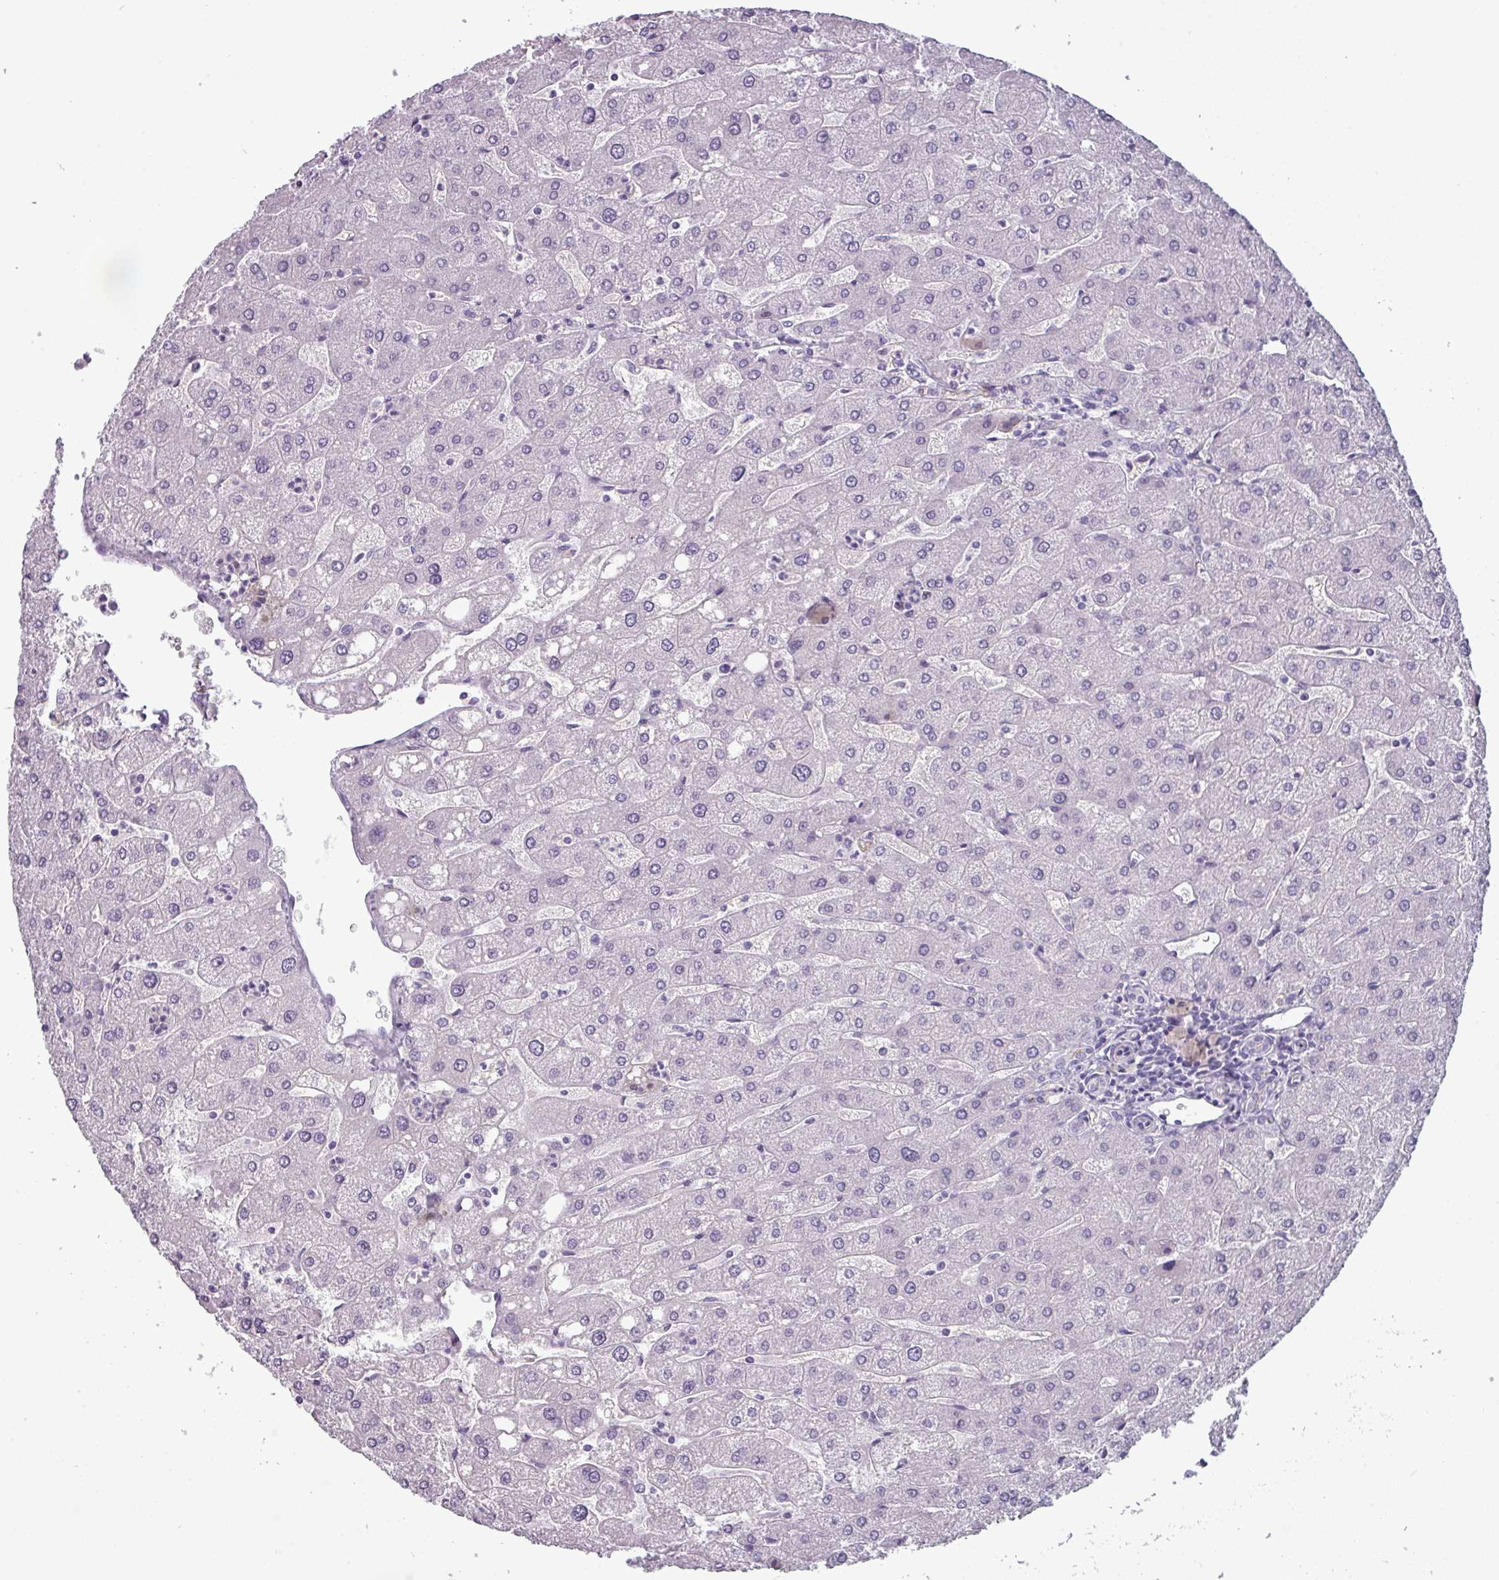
{"staining": {"intensity": "negative", "quantity": "none", "location": "none"}, "tissue": "liver", "cell_type": "Cholangiocytes", "image_type": "normal", "snomed": [{"axis": "morphology", "description": "Normal tissue, NOS"}, {"axis": "topography", "description": "Liver"}], "caption": "DAB immunohistochemical staining of benign human liver demonstrates no significant staining in cholangiocytes.", "gene": "AREL1", "patient": {"sex": "male", "age": 67}}